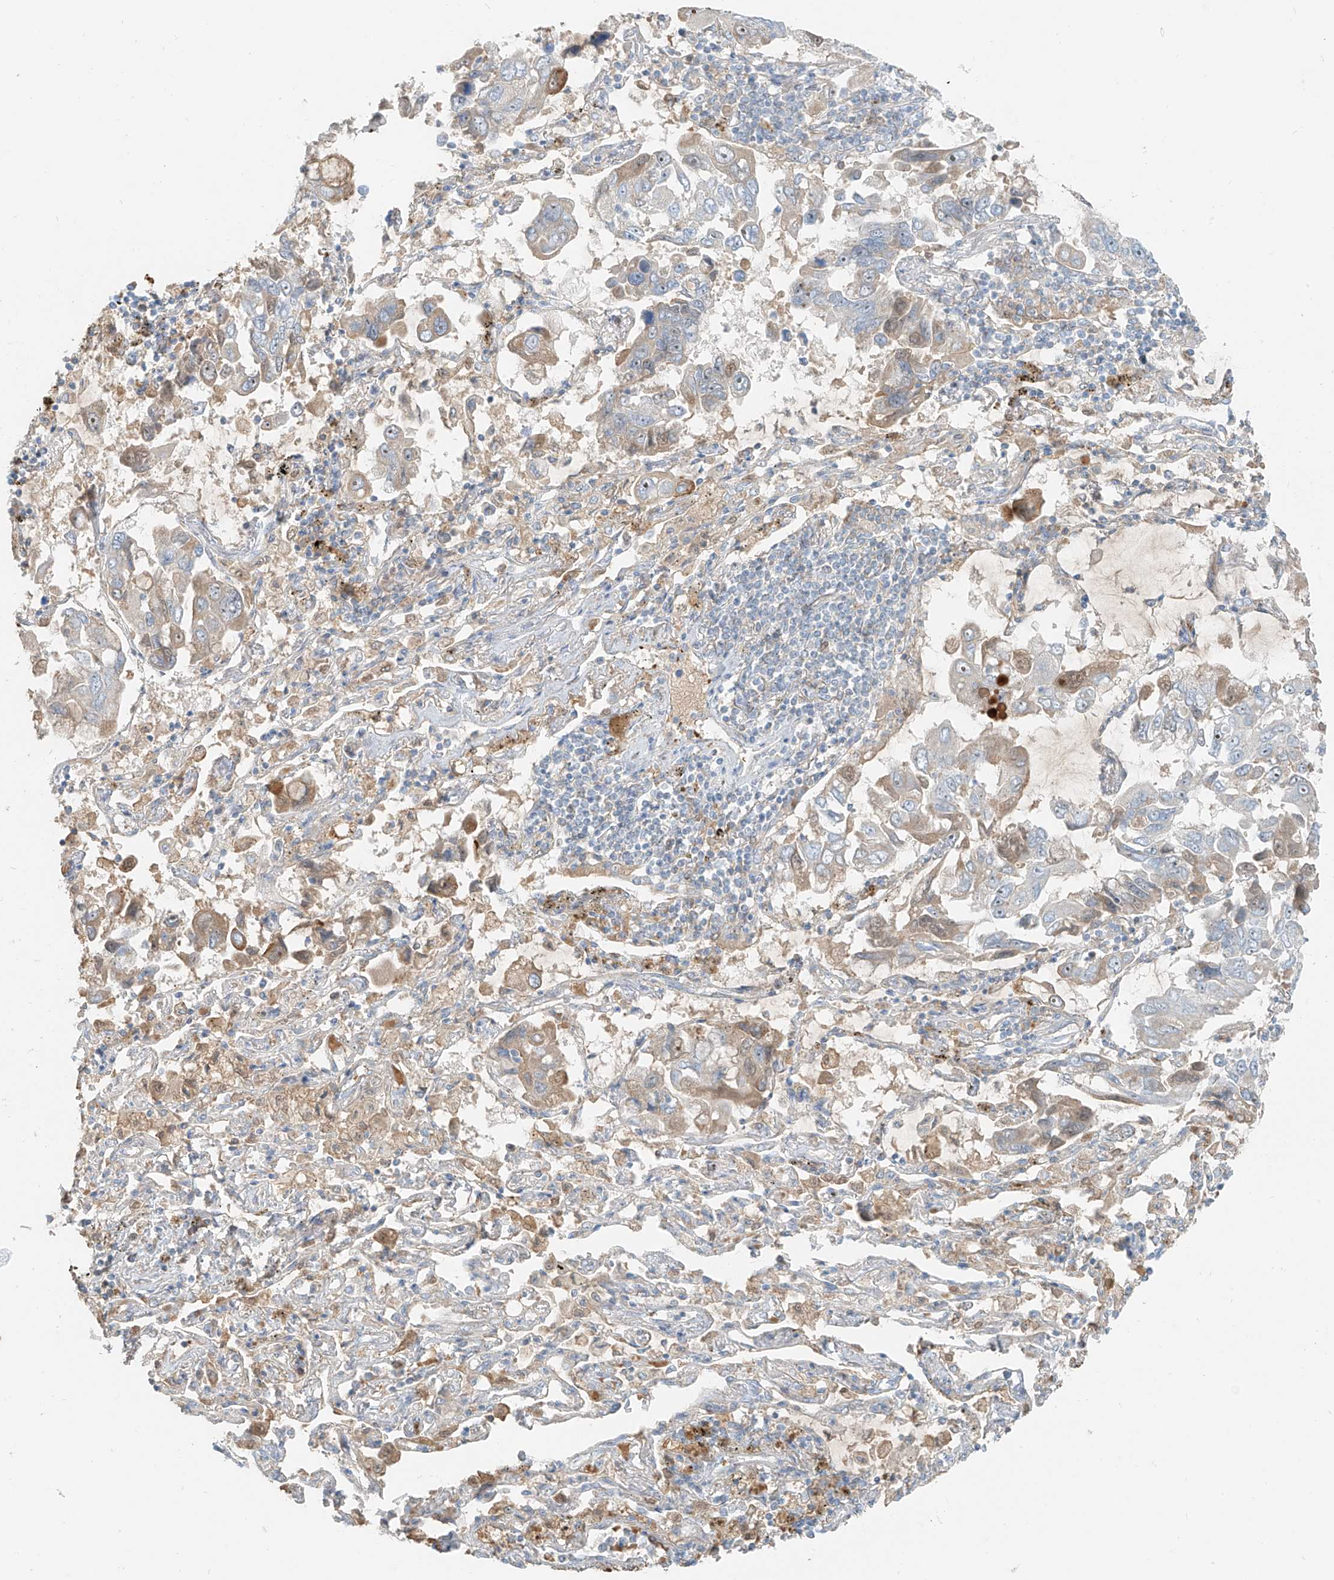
{"staining": {"intensity": "weak", "quantity": "<25%", "location": "cytoplasmic/membranous"}, "tissue": "lung cancer", "cell_type": "Tumor cells", "image_type": "cancer", "snomed": [{"axis": "morphology", "description": "Adenocarcinoma, NOS"}, {"axis": "topography", "description": "Lung"}], "caption": "A histopathology image of lung cancer stained for a protein shows no brown staining in tumor cells. (Brightfield microscopy of DAB immunohistochemistry (IHC) at high magnification).", "gene": "FSTL1", "patient": {"sex": "male", "age": 64}}